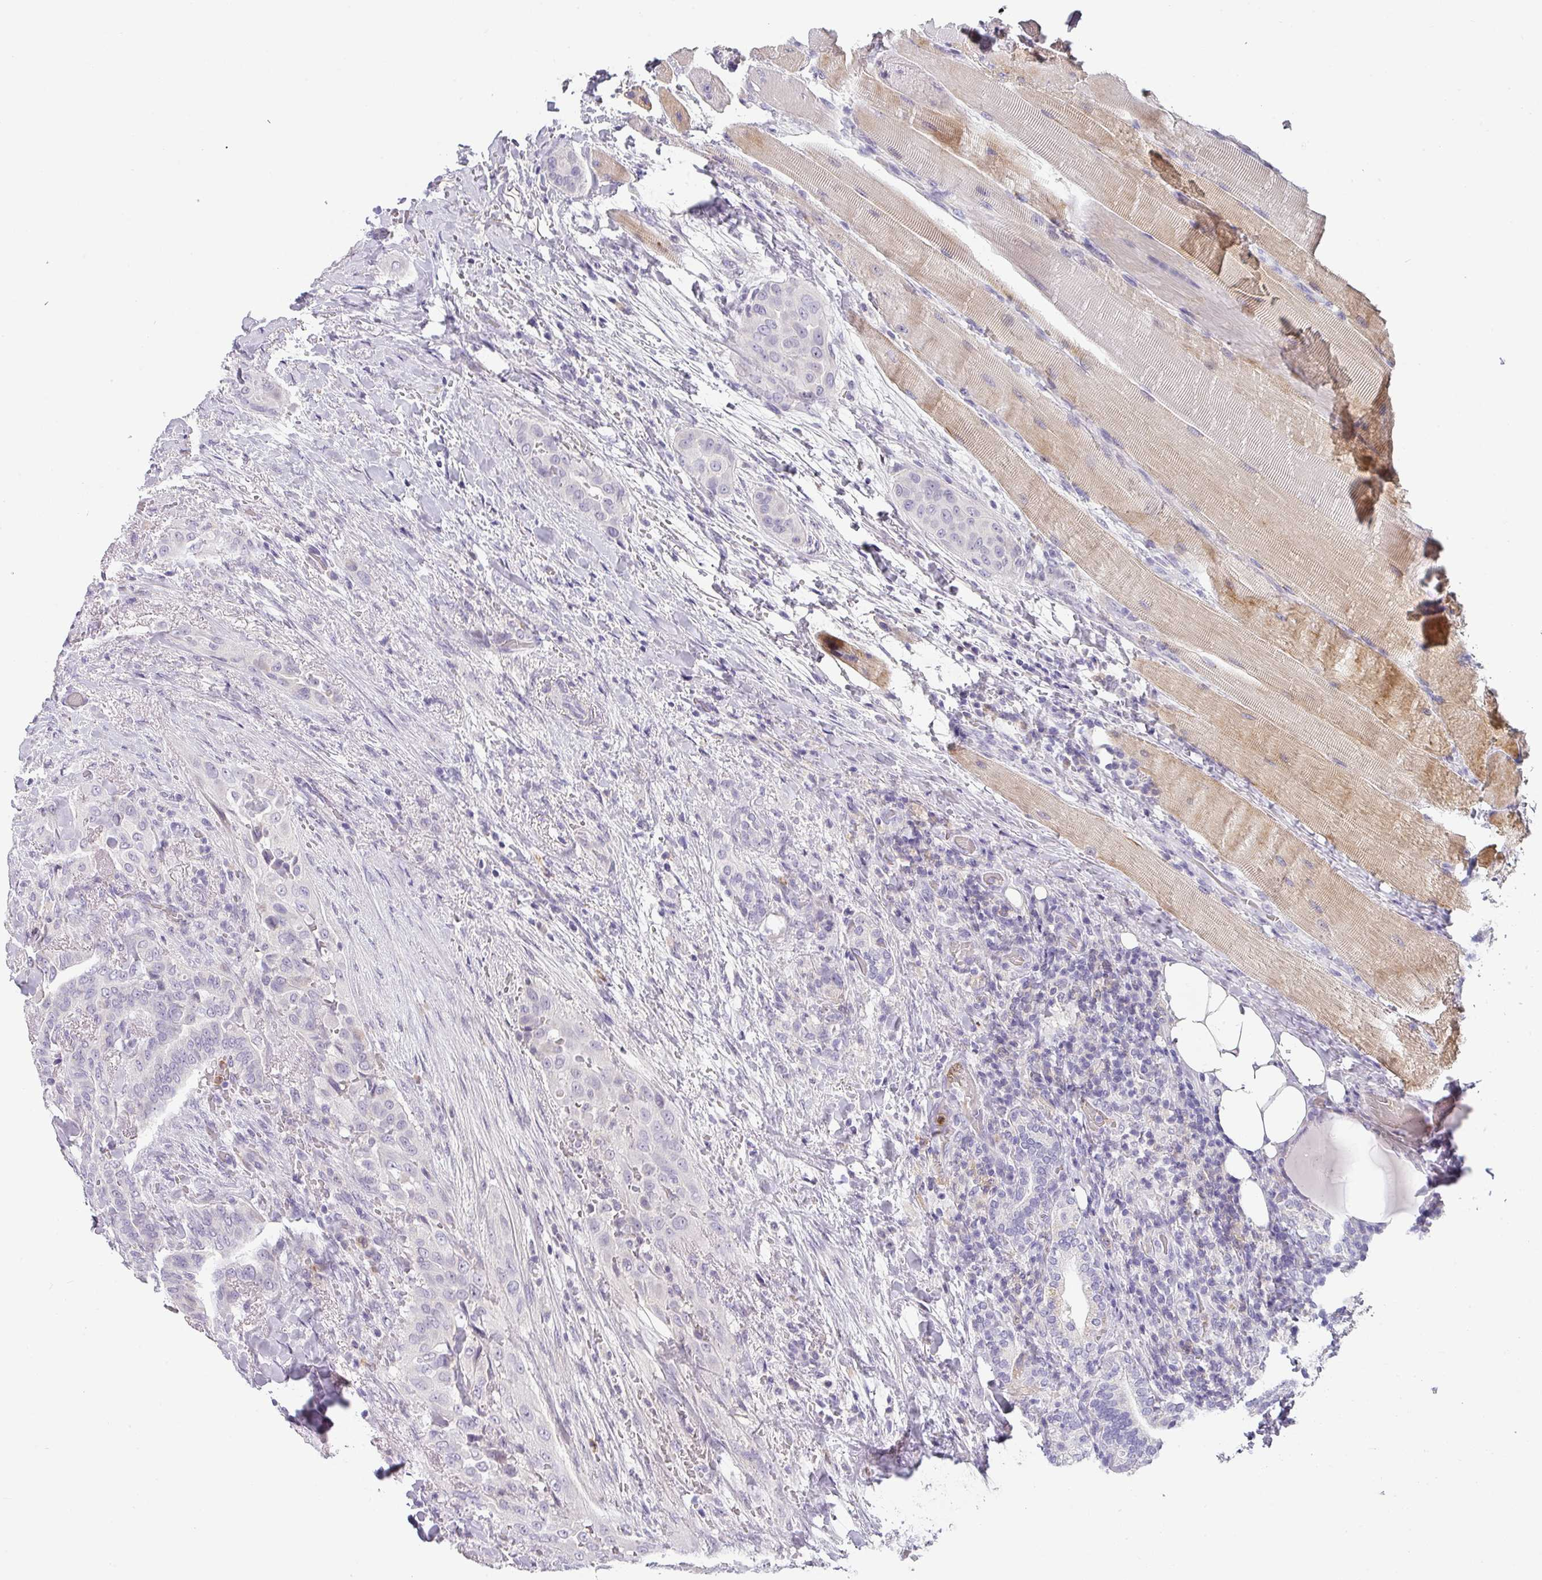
{"staining": {"intensity": "negative", "quantity": "none", "location": "none"}, "tissue": "thyroid cancer", "cell_type": "Tumor cells", "image_type": "cancer", "snomed": [{"axis": "morphology", "description": "Papillary adenocarcinoma, NOS"}, {"axis": "topography", "description": "Thyroid gland"}], "caption": "Immunohistochemistry image of neoplastic tissue: thyroid papillary adenocarcinoma stained with DAB reveals no significant protein staining in tumor cells.", "gene": "BTLA", "patient": {"sex": "male", "age": 61}}